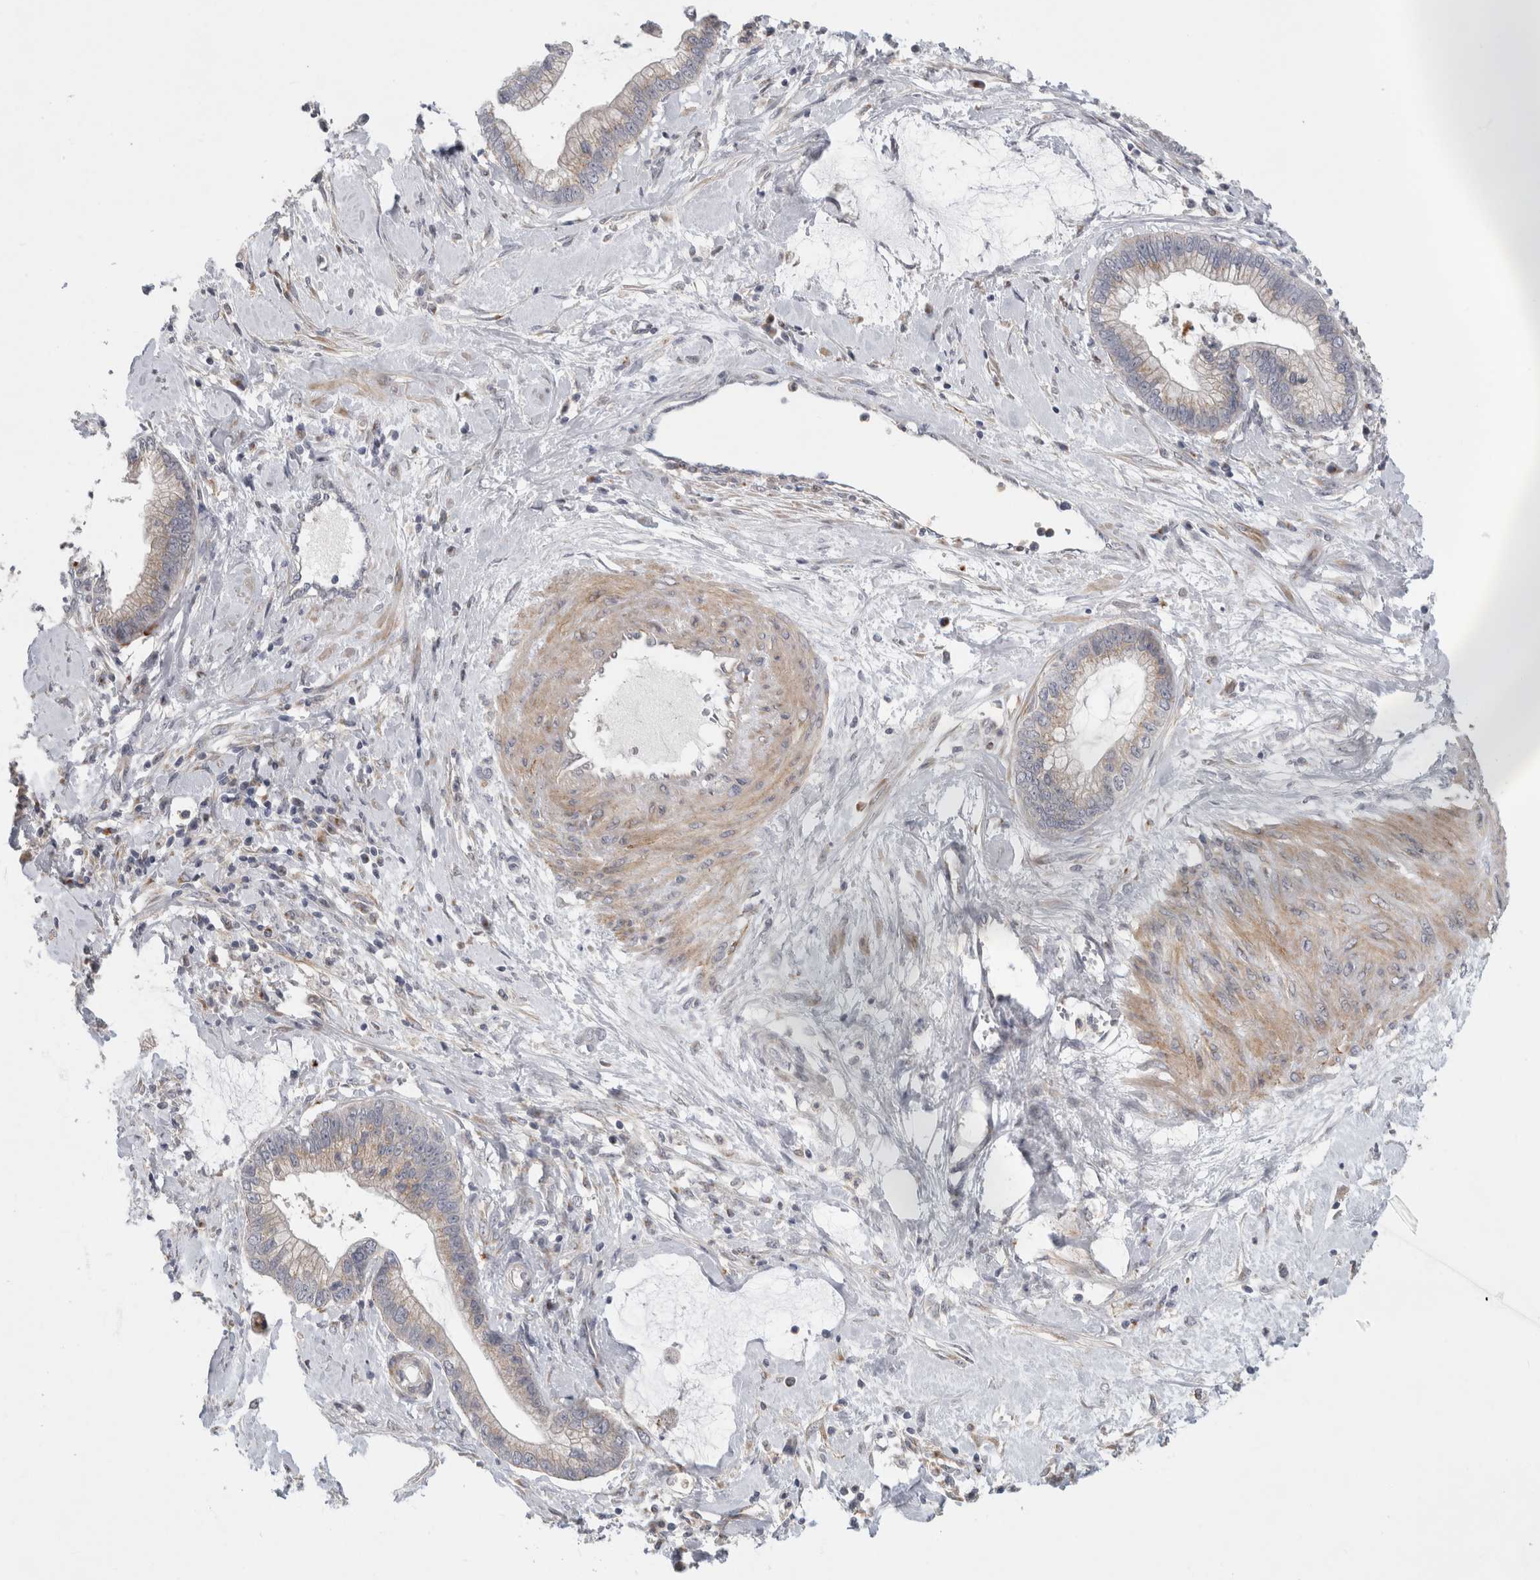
{"staining": {"intensity": "moderate", "quantity": "25%-75%", "location": "cytoplasmic/membranous"}, "tissue": "cervical cancer", "cell_type": "Tumor cells", "image_type": "cancer", "snomed": [{"axis": "morphology", "description": "Adenocarcinoma, NOS"}, {"axis": "topography", "description": "Cervix"}], "caption": "Protein staining by IHC shows moderate cytoplasmic/membranous expression in approximately 25%-75% of tumor cells in cervical cancer.", "gene": "MGAT1", "patient": {"sex": "female", "age": 44}}